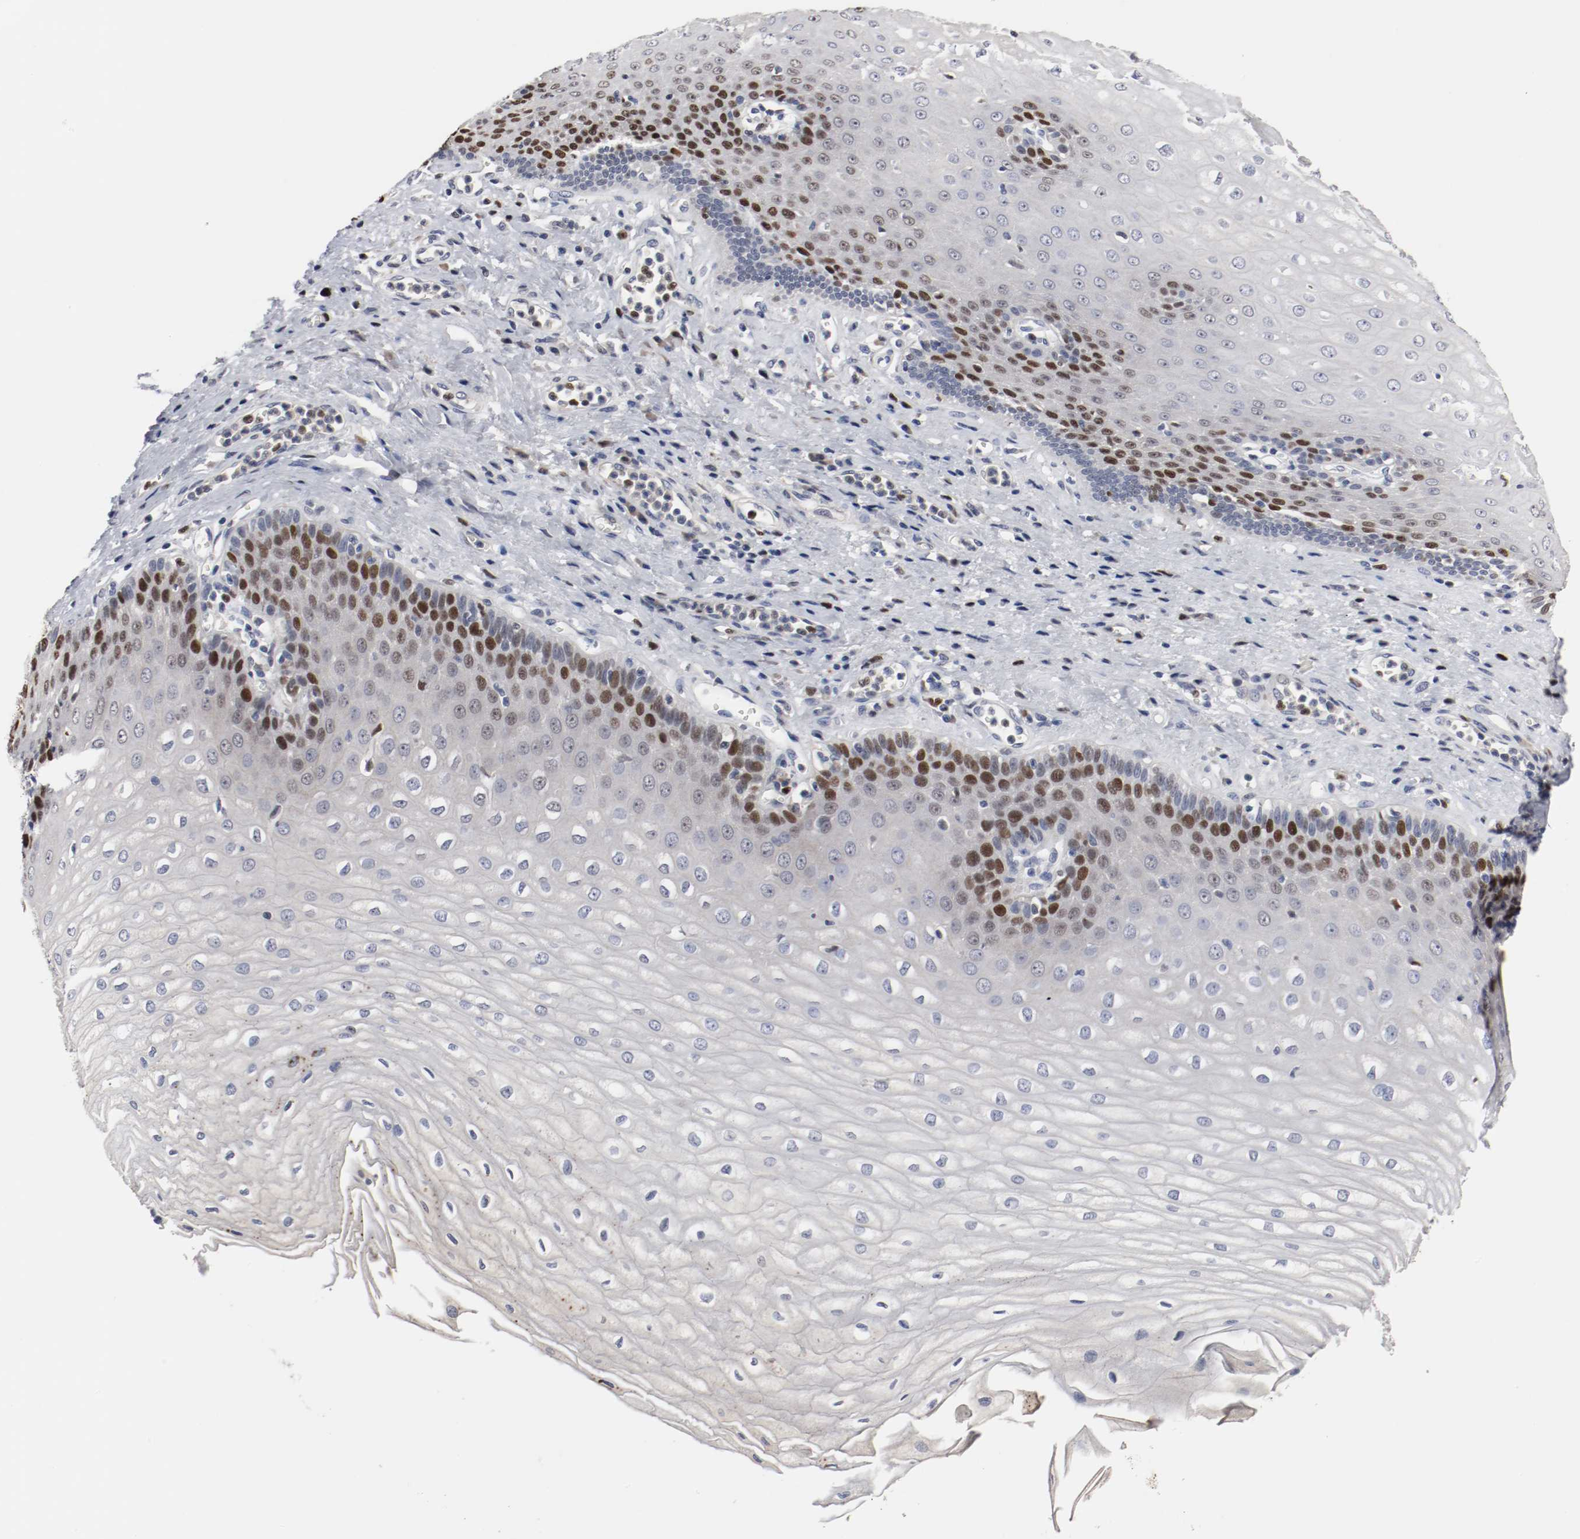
{"staining": {"intensity": "strong", "quantity": "<25%", "location": "nuclear"}, "tissue": "esophagus", "cell_type": "Squamous epithelial cells", "image_type": "normal", "snomed": [{"axis": "morphology", "description": "Normal tissue, NOS"}, {"axis": "morphology", "description": "Squamous cell carcinoma, NOS"}, {"axis": "topography", "description": "Esophagus"}], "caption": "Strong nuclear protein expression is appreciated in about <25% of squamous epithelial cells in esophagus. Using DAB (brown) and hematoxylin (blue) stains, captured at high magnification using brightfield microscopy.", "gene": "MCM6", "patient": {"sex": "male", "age": 65}}